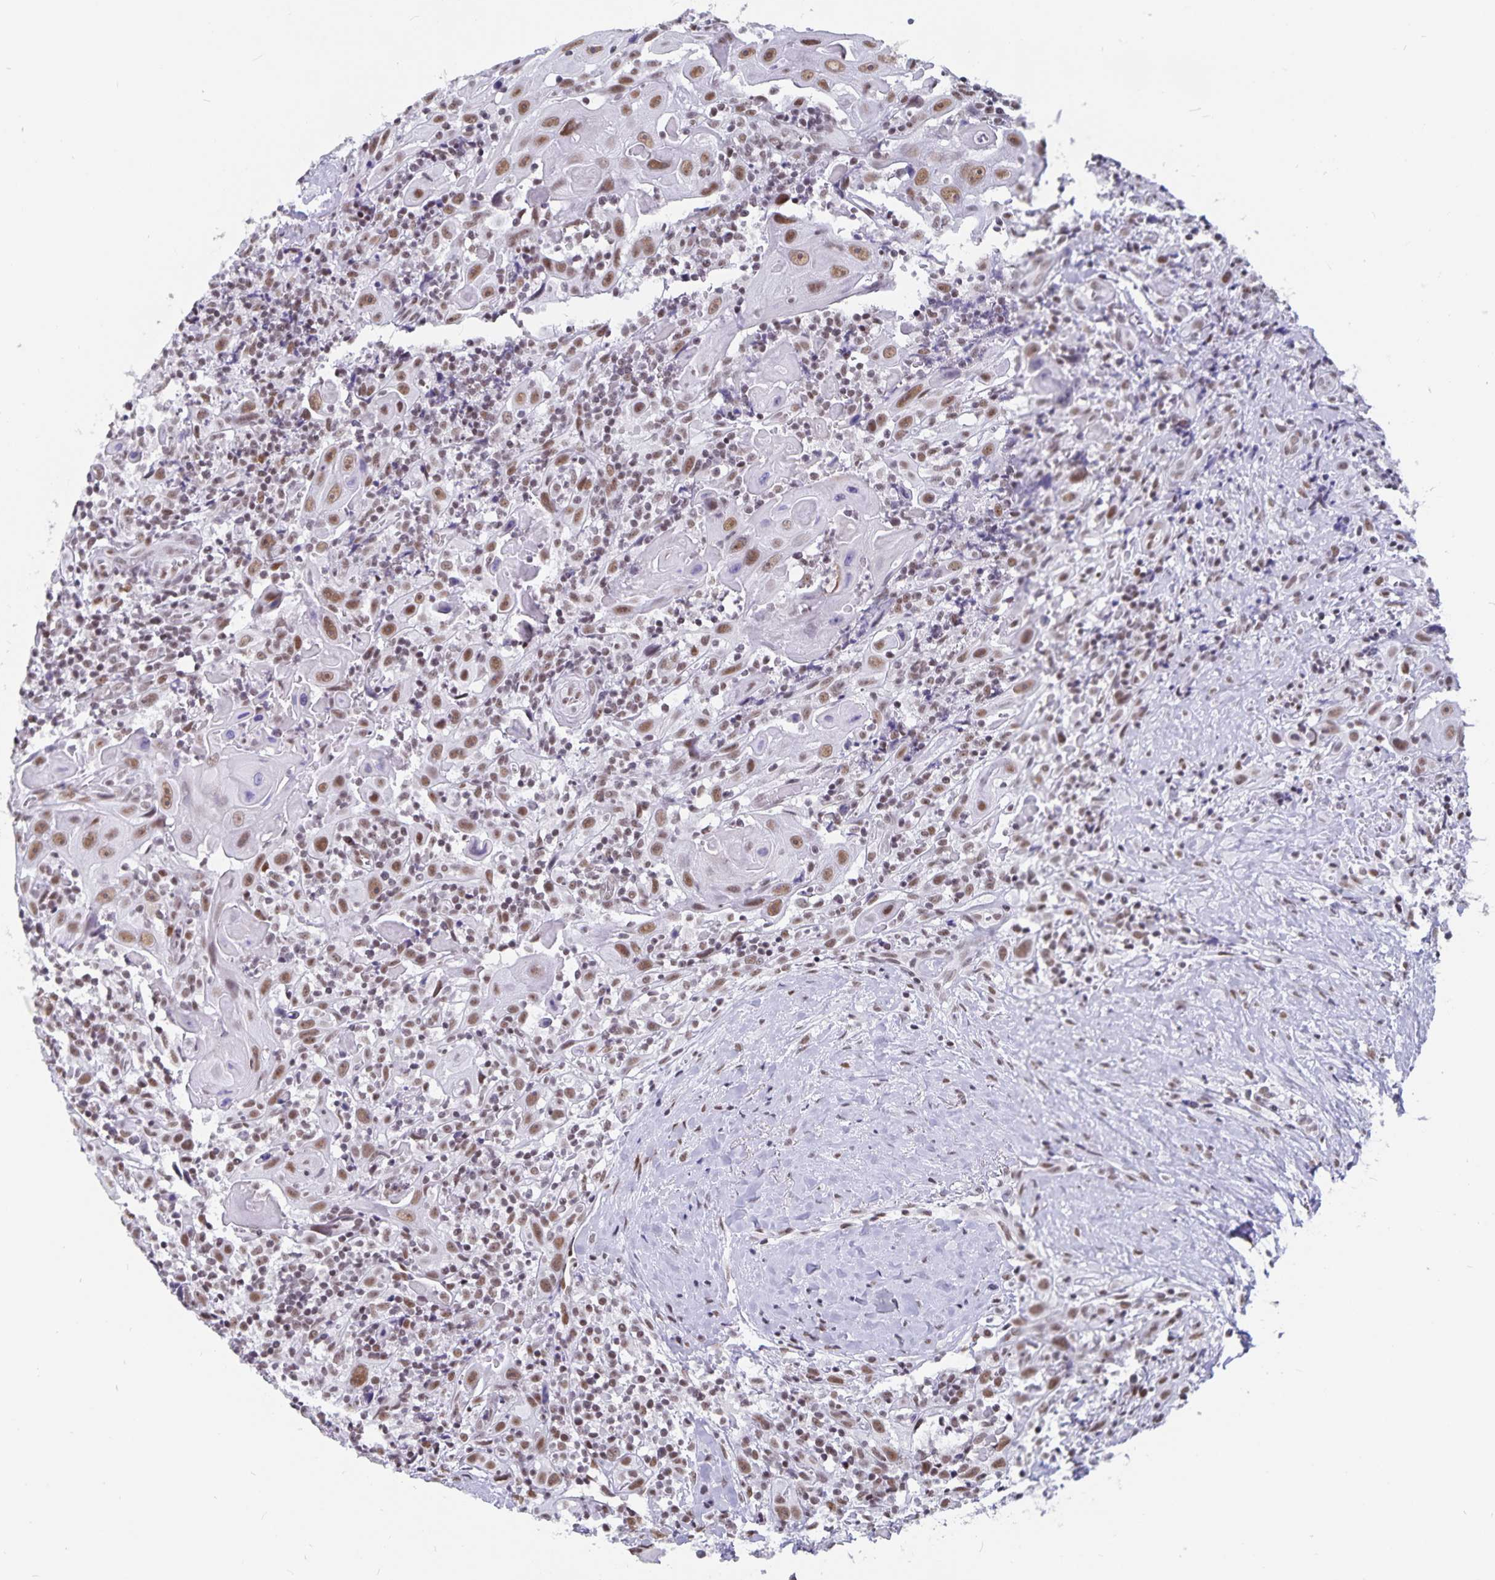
{"staining": {"intensity": "moderate", "quantity": ">75%", "location": "nuclear"}, "tissue": "head and neck cancer", "cell_type": "Tumor cells", "image_type": "cancer", "snomed": [{"axis": "morphology", "description": "Squamous cell carcinoma, NOS"}, {"axis": "topography", "description": "Head-Neck"}], "caption": "The immunohistochemical stain shows moderate nuclear expression in tumor cells of head and neck squamous cell carcinoma tissue.", "gene": "PBX2", "patient": {"sex": "female", "age": 95}}